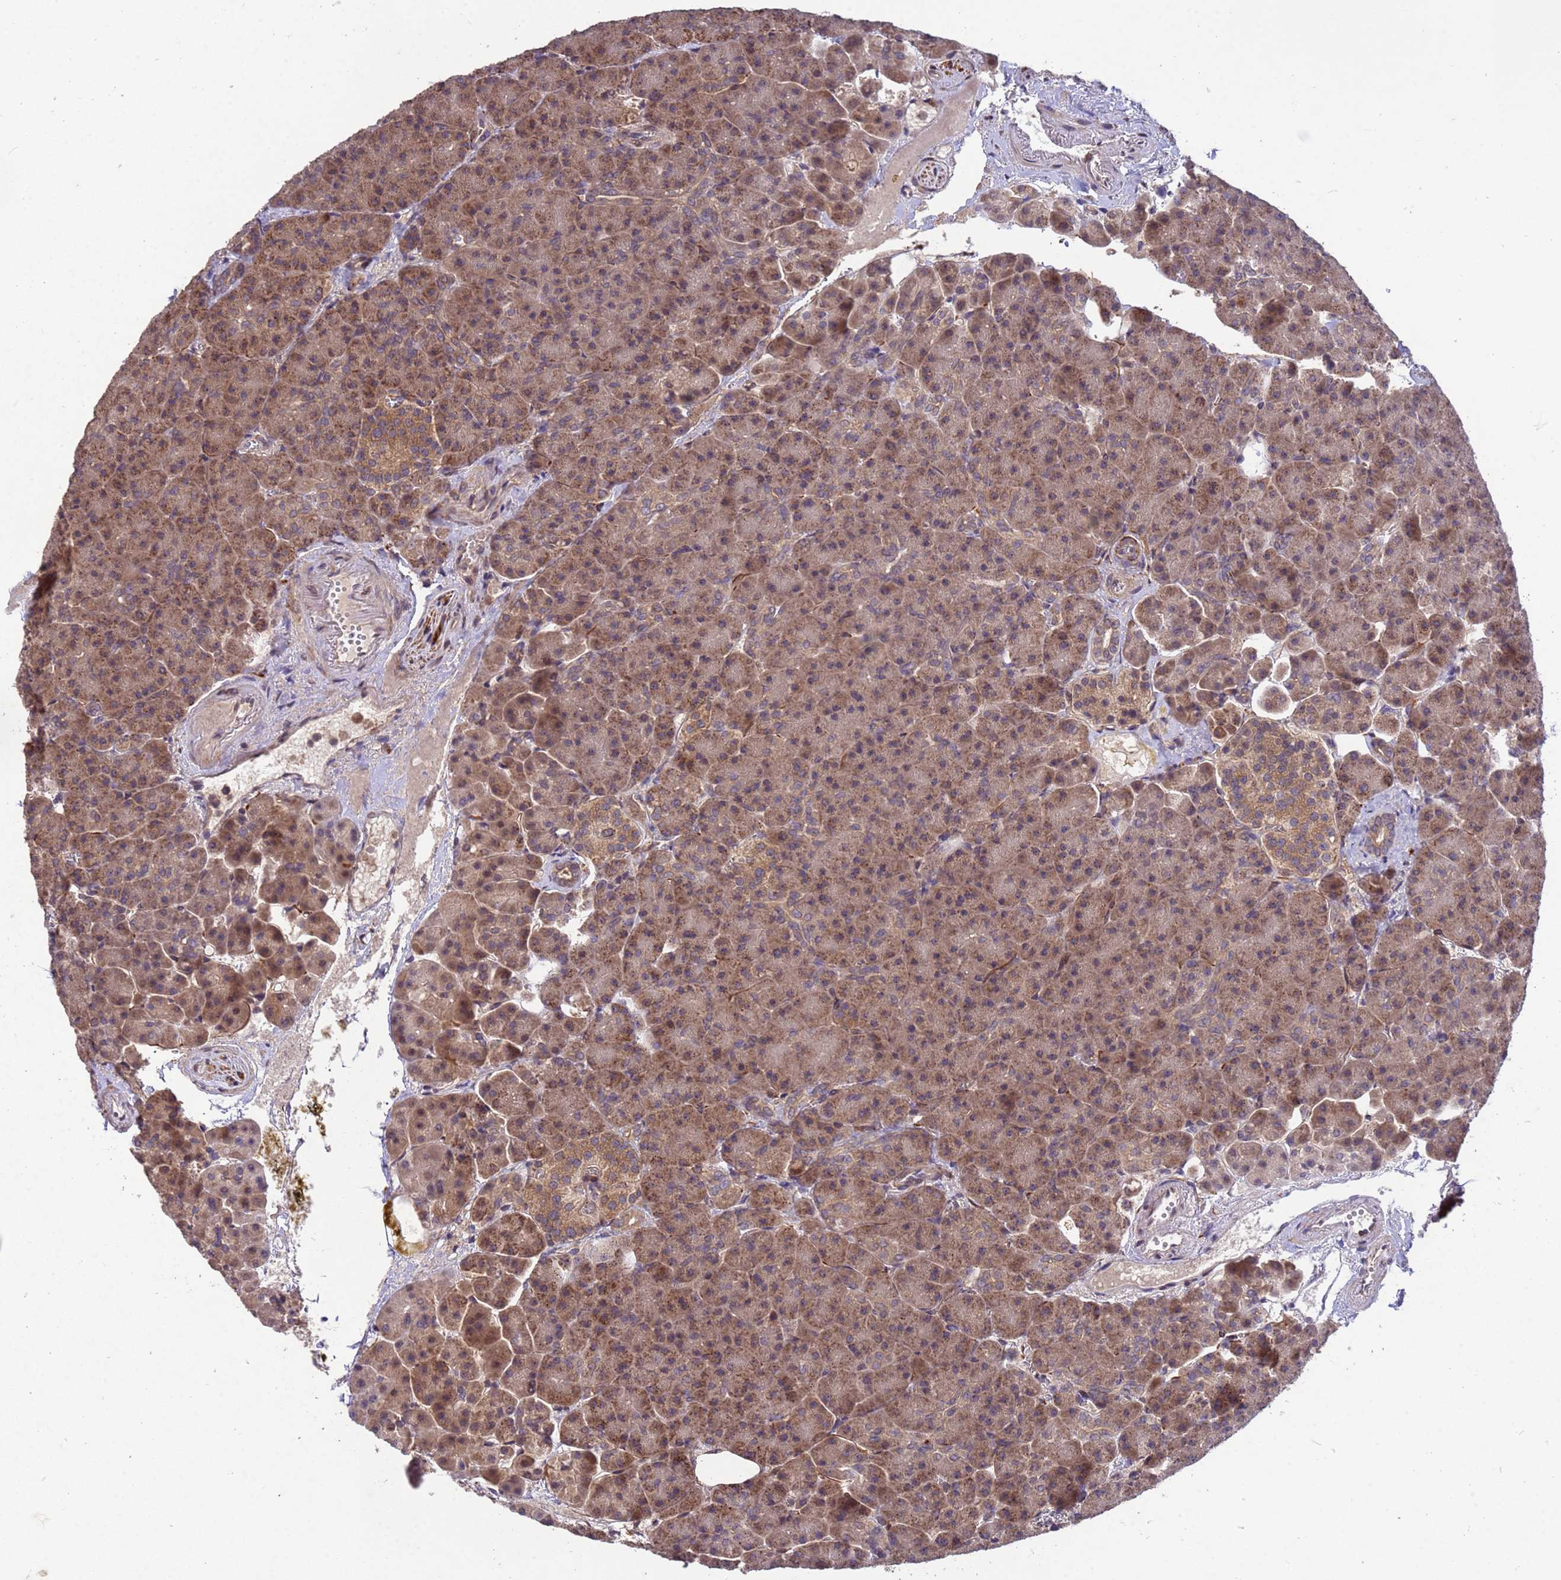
{"staining": {"intensity": "moderate", "quantity": ">75%", "location": "cytoplasmic/membranous"}, "tissue": "pancreas", "cell_type": "Exocrine glandular cells", "image_type": "normal", "snomed": [{"axis": "morphology", "description": "Normal tissue, NOS"}, {"axis": "topography", "description": "Pancreas"}], "caption": "A photomicrograph of human pancreas stained for a protein exhibits moderate cytoplasmic/membranous brown staining in exocrine glandular cells.", "gene": "PPP2CA", "patient": {"sex": "female", "age": 74}}